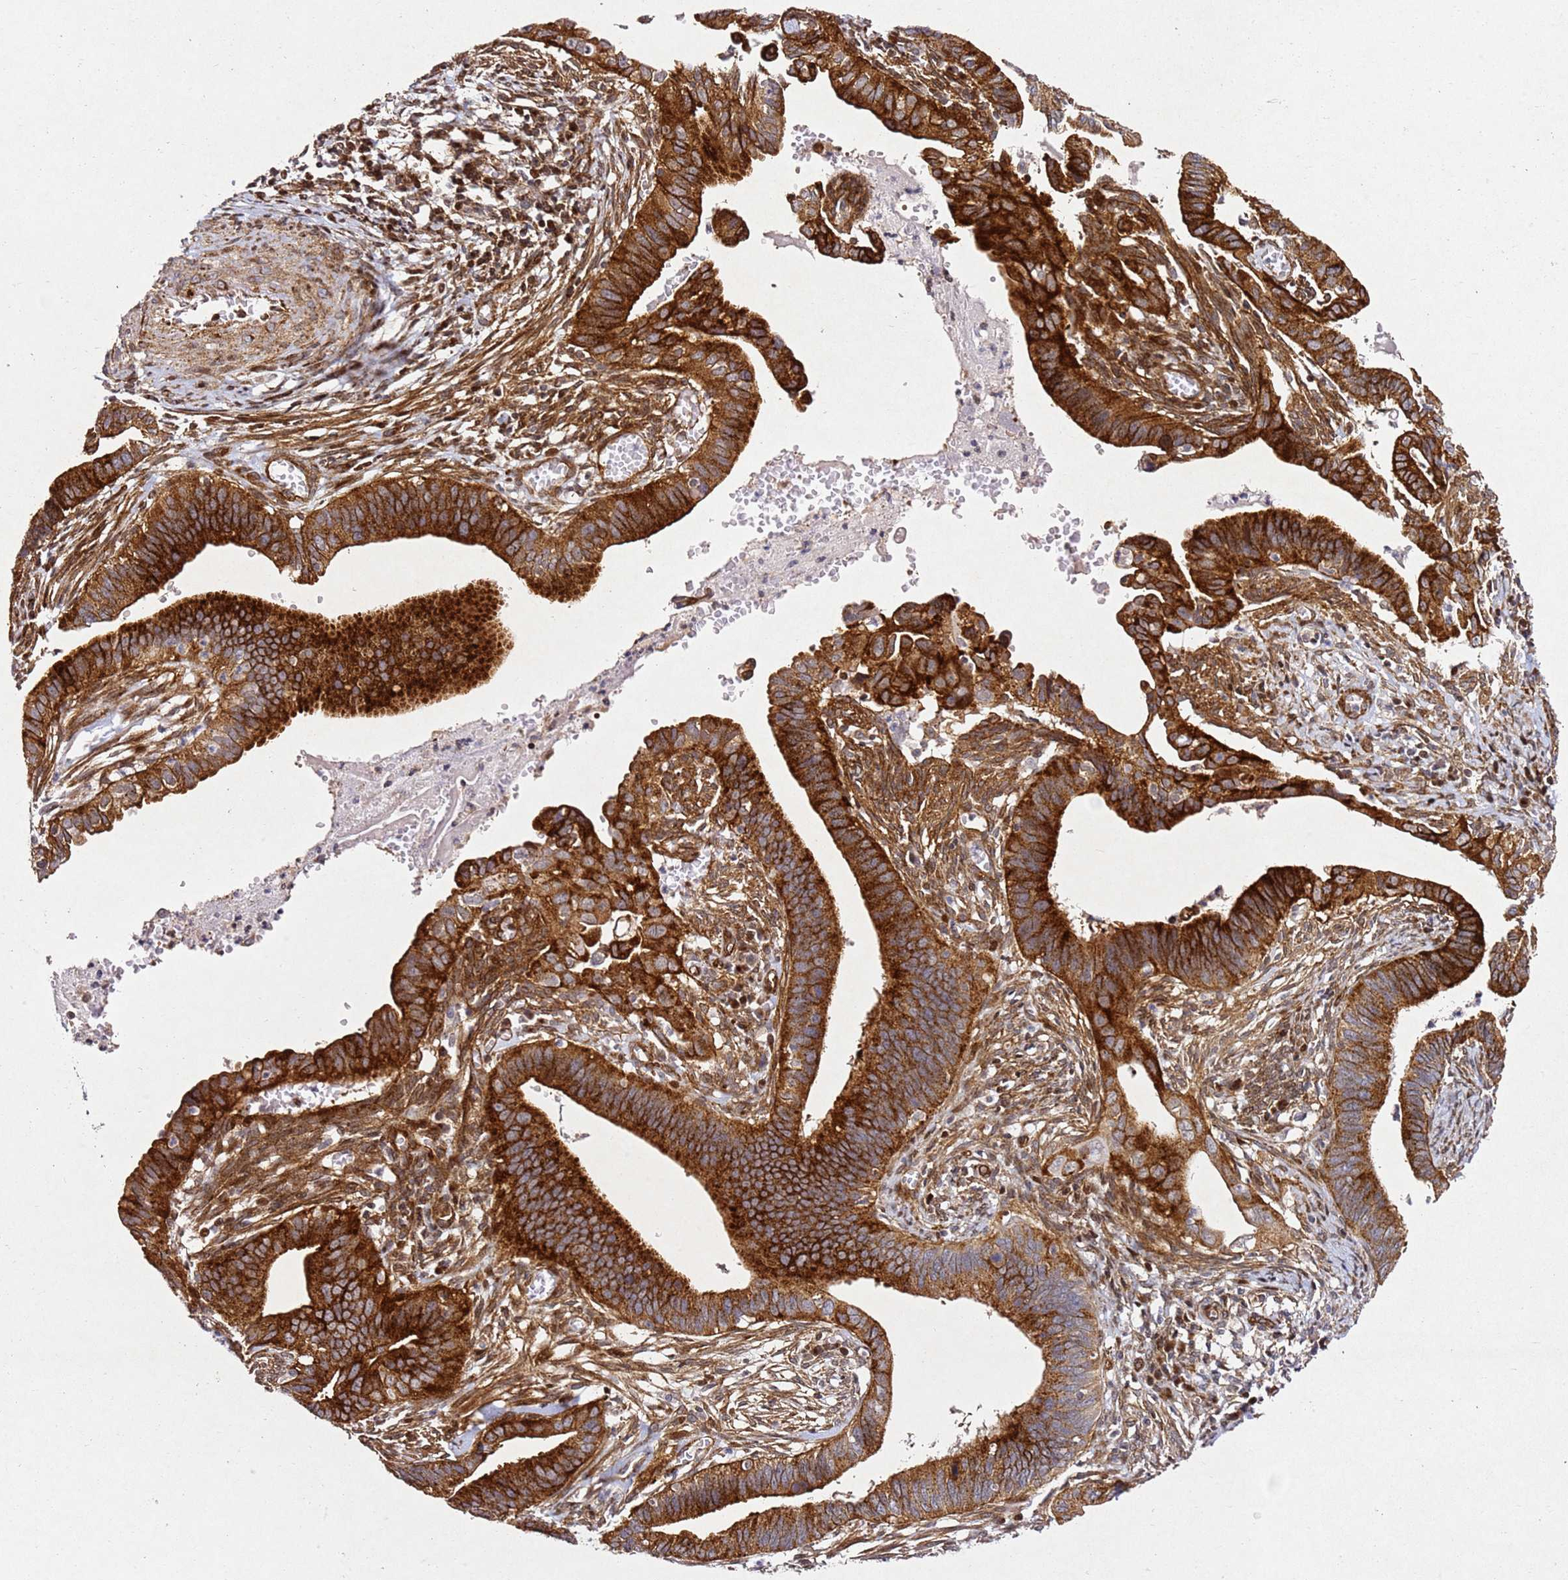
{"staining": {"intensity": "strong", "quantity": ">75%", "location": "cytoplasmic/membranous"}, "tissue": "cervical cancer", "cell_type": "Tumor cells", "image_type": "cancer", "snomed": [{"axis": "morphology", "description": "Adenocarcinoma, NOS"}, {"axis": "topography", "description": "Cervix"}], "caption": "This is a photomicrograph of immunohistochemistry (IHC) staining of cervical adenocarcinoma, which shows strong positivity in the cytoplasmic/membranous of tumor cells.", "gene": "ZNF296", "patient": {"sex": "female", "age": 42}}